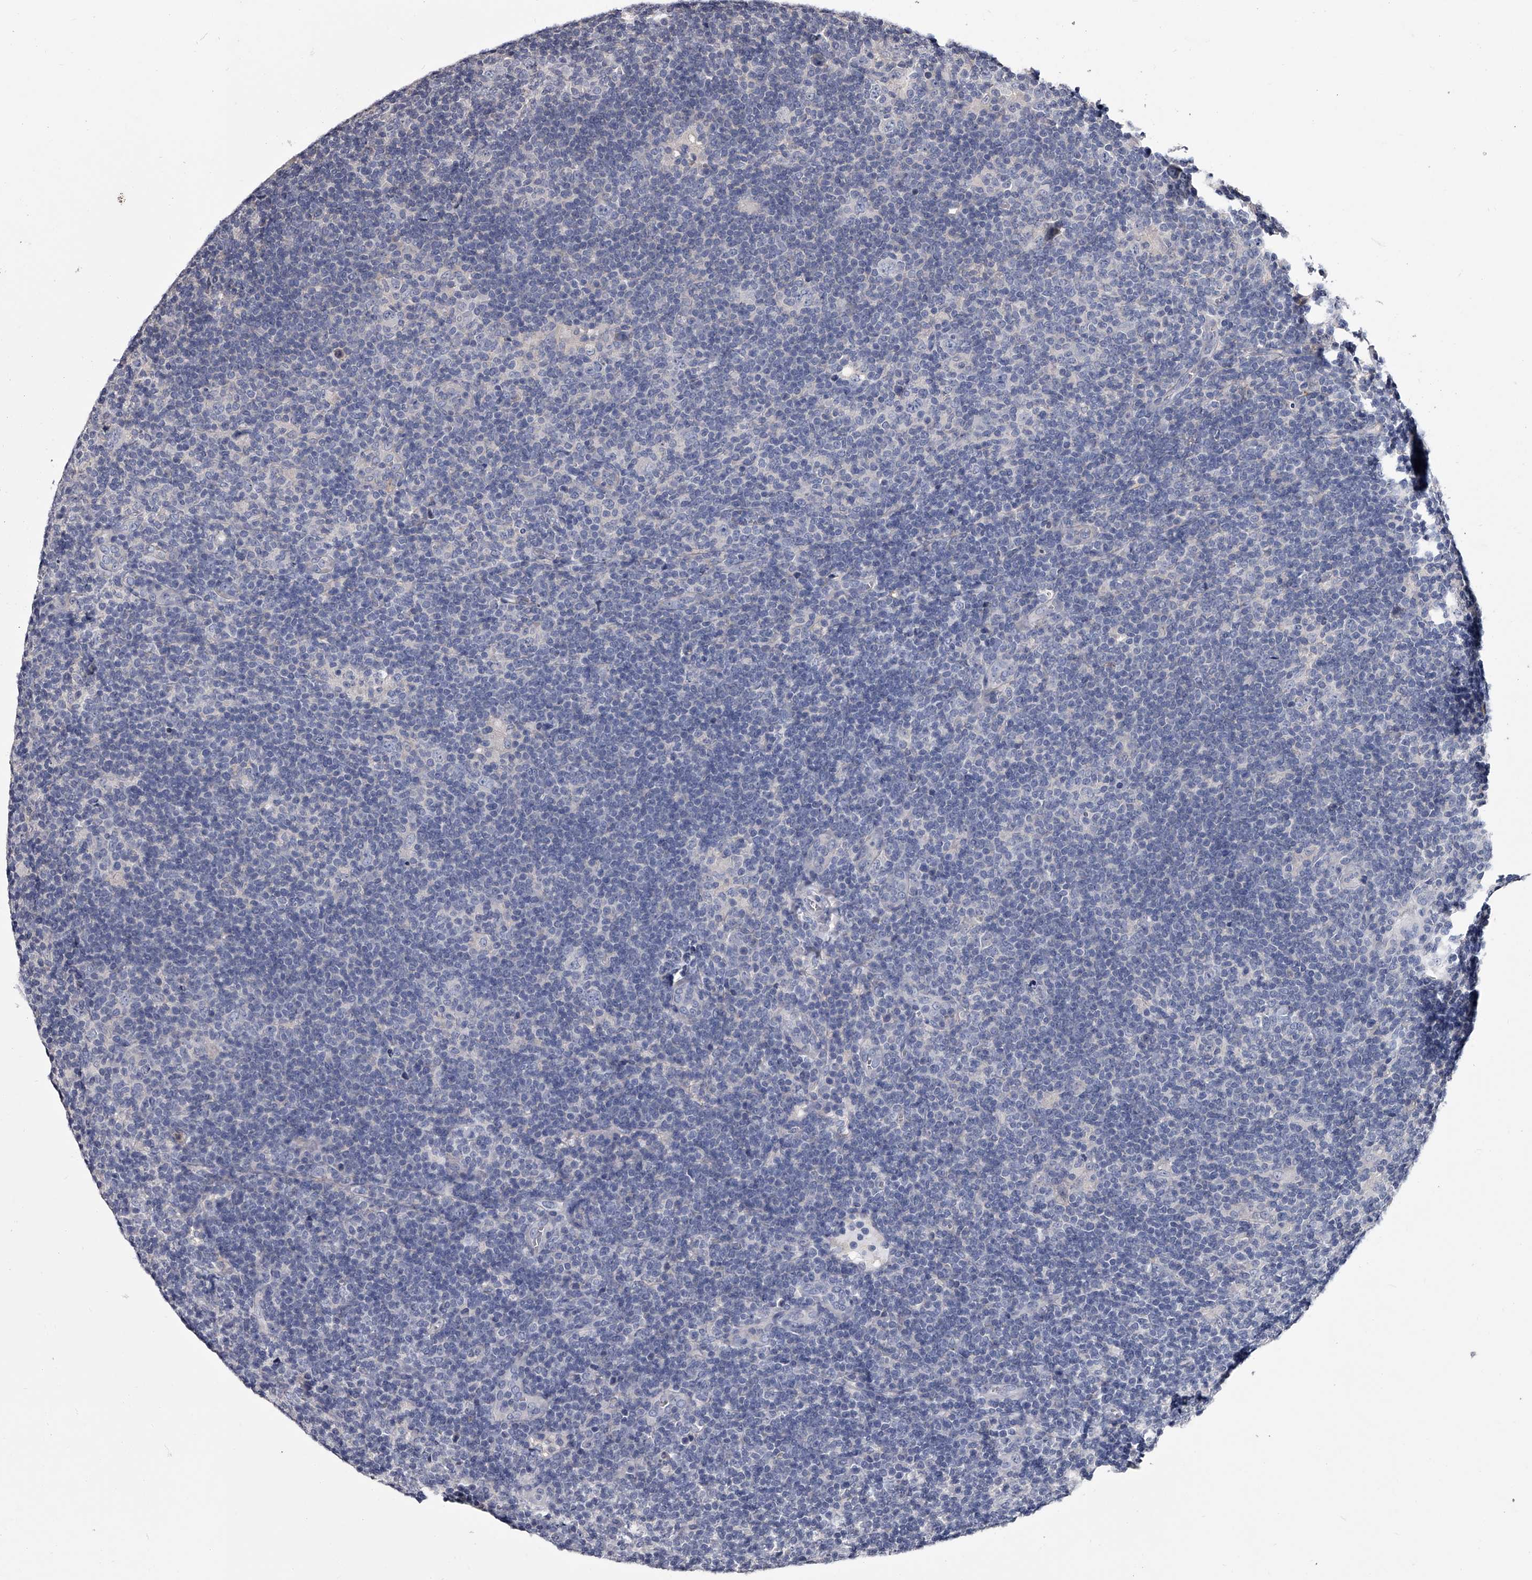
{"staining": {"intensity": "negative", "quantity": "none", "location": "none"}, "tissue": "lymphoma", "cell_type": "Tumor cells", "image_type": "cancer", "snomed": [{"axis": "morphology", "description": "Hodgkin's disease, NOS"}, {"axis": "topography", "description": "Lymph node"}], "caption": "Hodgkin's disease was stained to show a protein in brown. There is no significant staining in tumor cells.", "gene": "GAPVD1", "patient": {"sex": "female", "age": 57}}